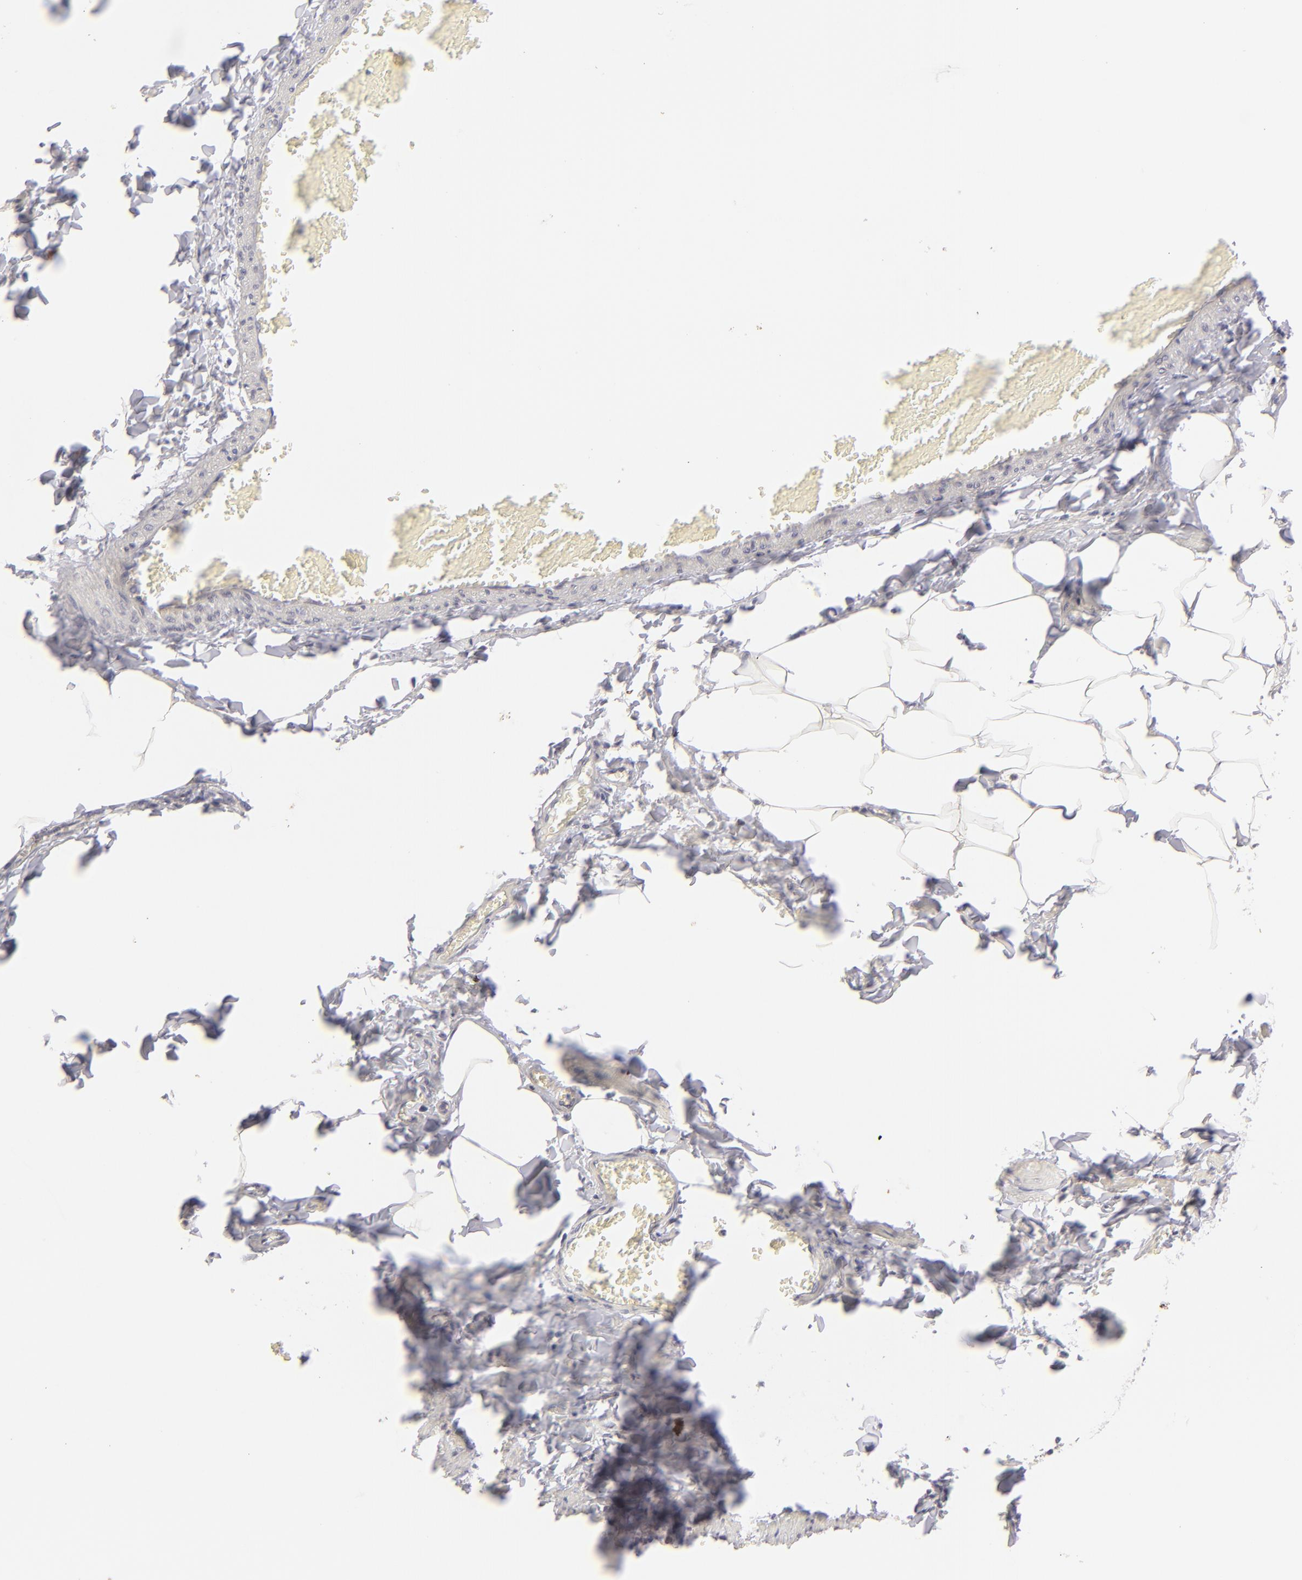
{"staining": {"intensity": "negative", "quantity": "none", "location": "none"}, "tissue": "adipose tissue", "cell_type": "Adipocytes", "image_type": "normal", "snomed": [{"axis": "morphology", "description": "Normal tissue, NOS"}, {"axis": "topography", "description": "Vascular tissue"}], "caption": "Immunohistochemical staining of normal human adipose tissue reveals no significant expression in adipocytes. (Stains: DAB (3,3'-diaminobenzidine) immunohistochemistry (IHC) with hematoxylin counter stain, Microscopy: brightfield microscopy at high magnification).", "gene": "POU2F1", "patient": {"sex": "male", "age": 41}}